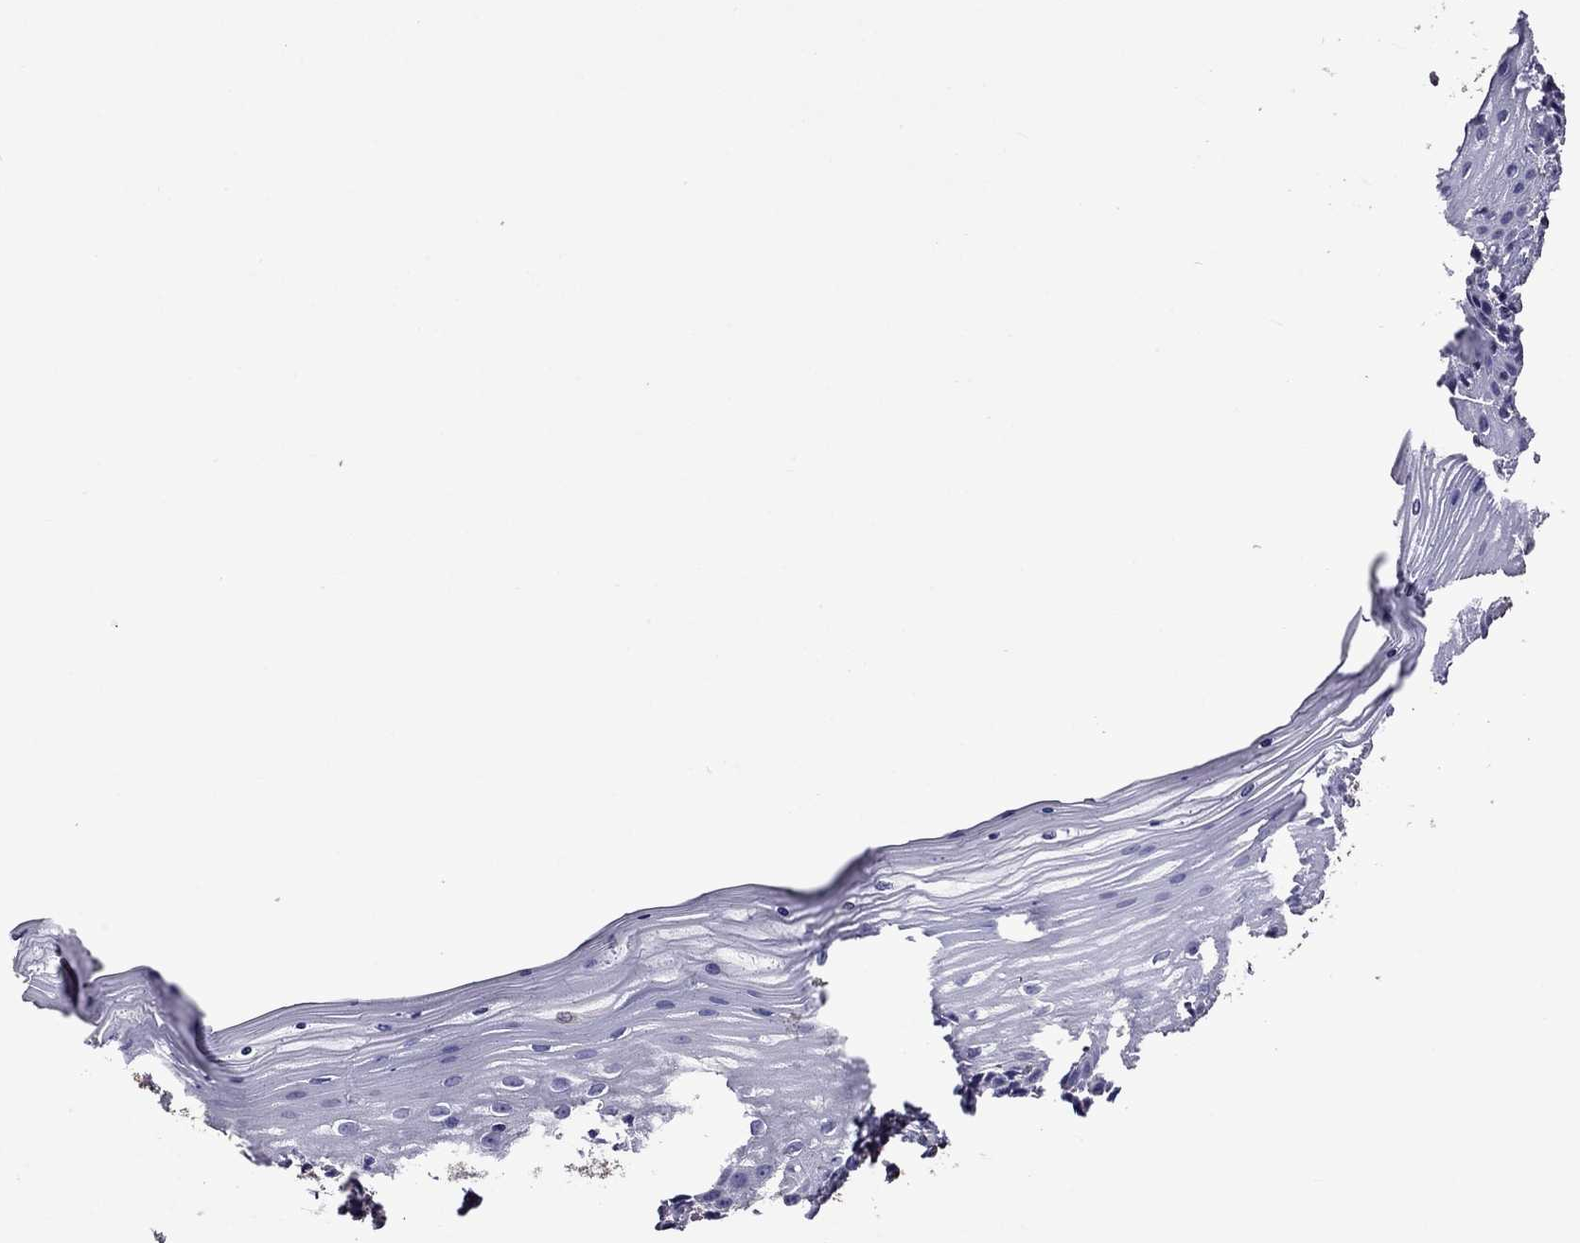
{"staining": {"intensity": "negative", "quantity": "none", "location": "none"}, "tissue": "vagina", "cell_type": "Squamous epithelial cells", "image_type": "normal", "snomed": [{"axis": "morphology", "description": "Normal tissue, NOS"}, {"axis": "topography", "description": "Vagina"}], "caption": "High power microscopy image of an IHC photomicrograph of normal vagina, revealing no significant positivity in squamous epithelial cells.", "gene": "NKX3", "patient": {"sex": "female", "age": 45}}